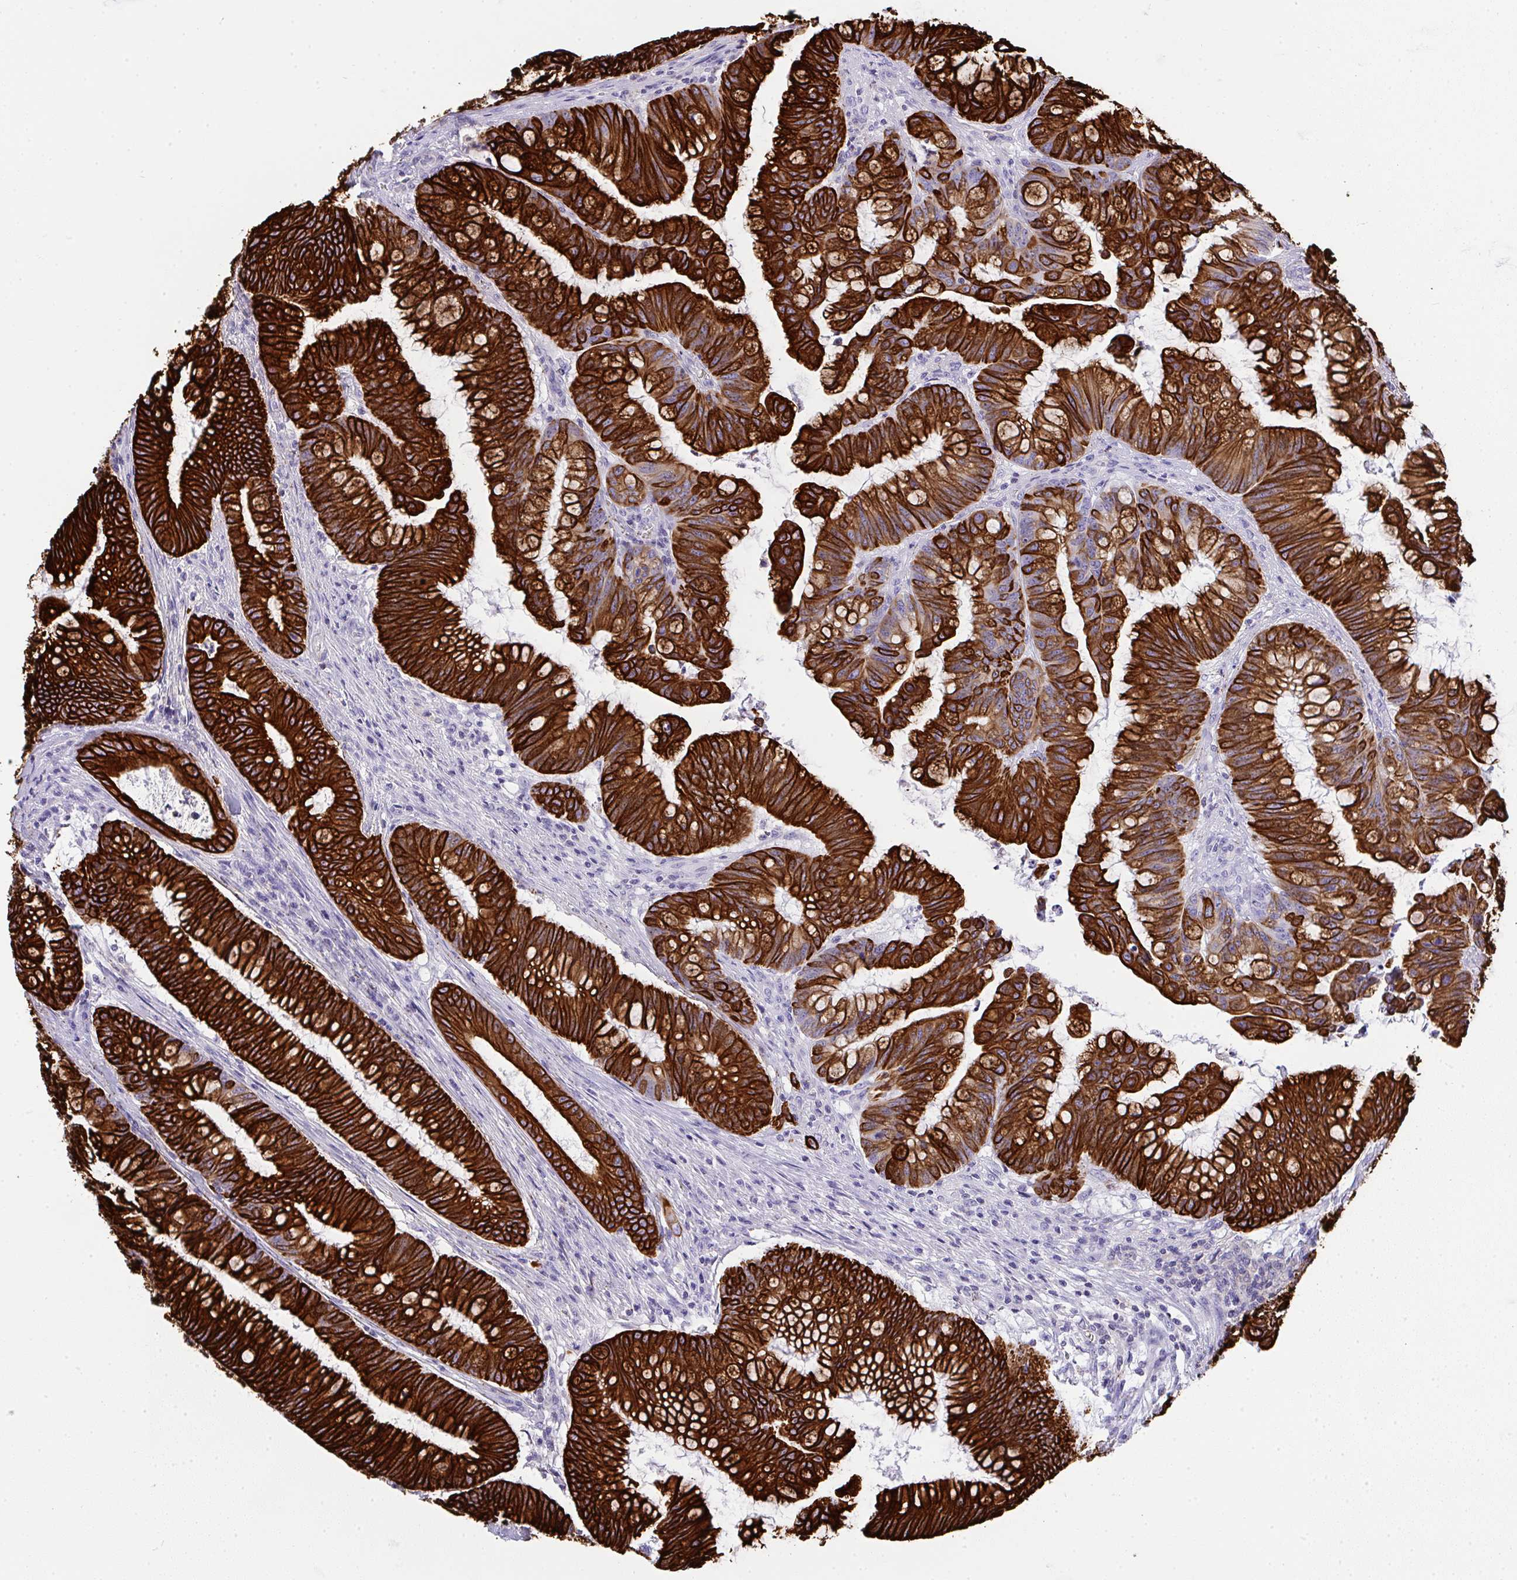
{"staining": {"intensity": "strong", "quantity": ">75%", "location": "cytoplasmic/membranous"}, "tissue": "colorectal cancer", "cell_type": "Tumor cells", "image_type": "cancer", "snomed": [{"axis": "morphology", "description": "Adenocarcinoma, NOS"}, {"axis": "topography", "description": "Colon"}], "caption": "Strong cytoplasmic/membranous expression is seen in approximately >75% of tumor cells in colorectal adenocarcinoma.", "gene": "TNFAIP8", "patient": {"sex": "male", "age": 62}}